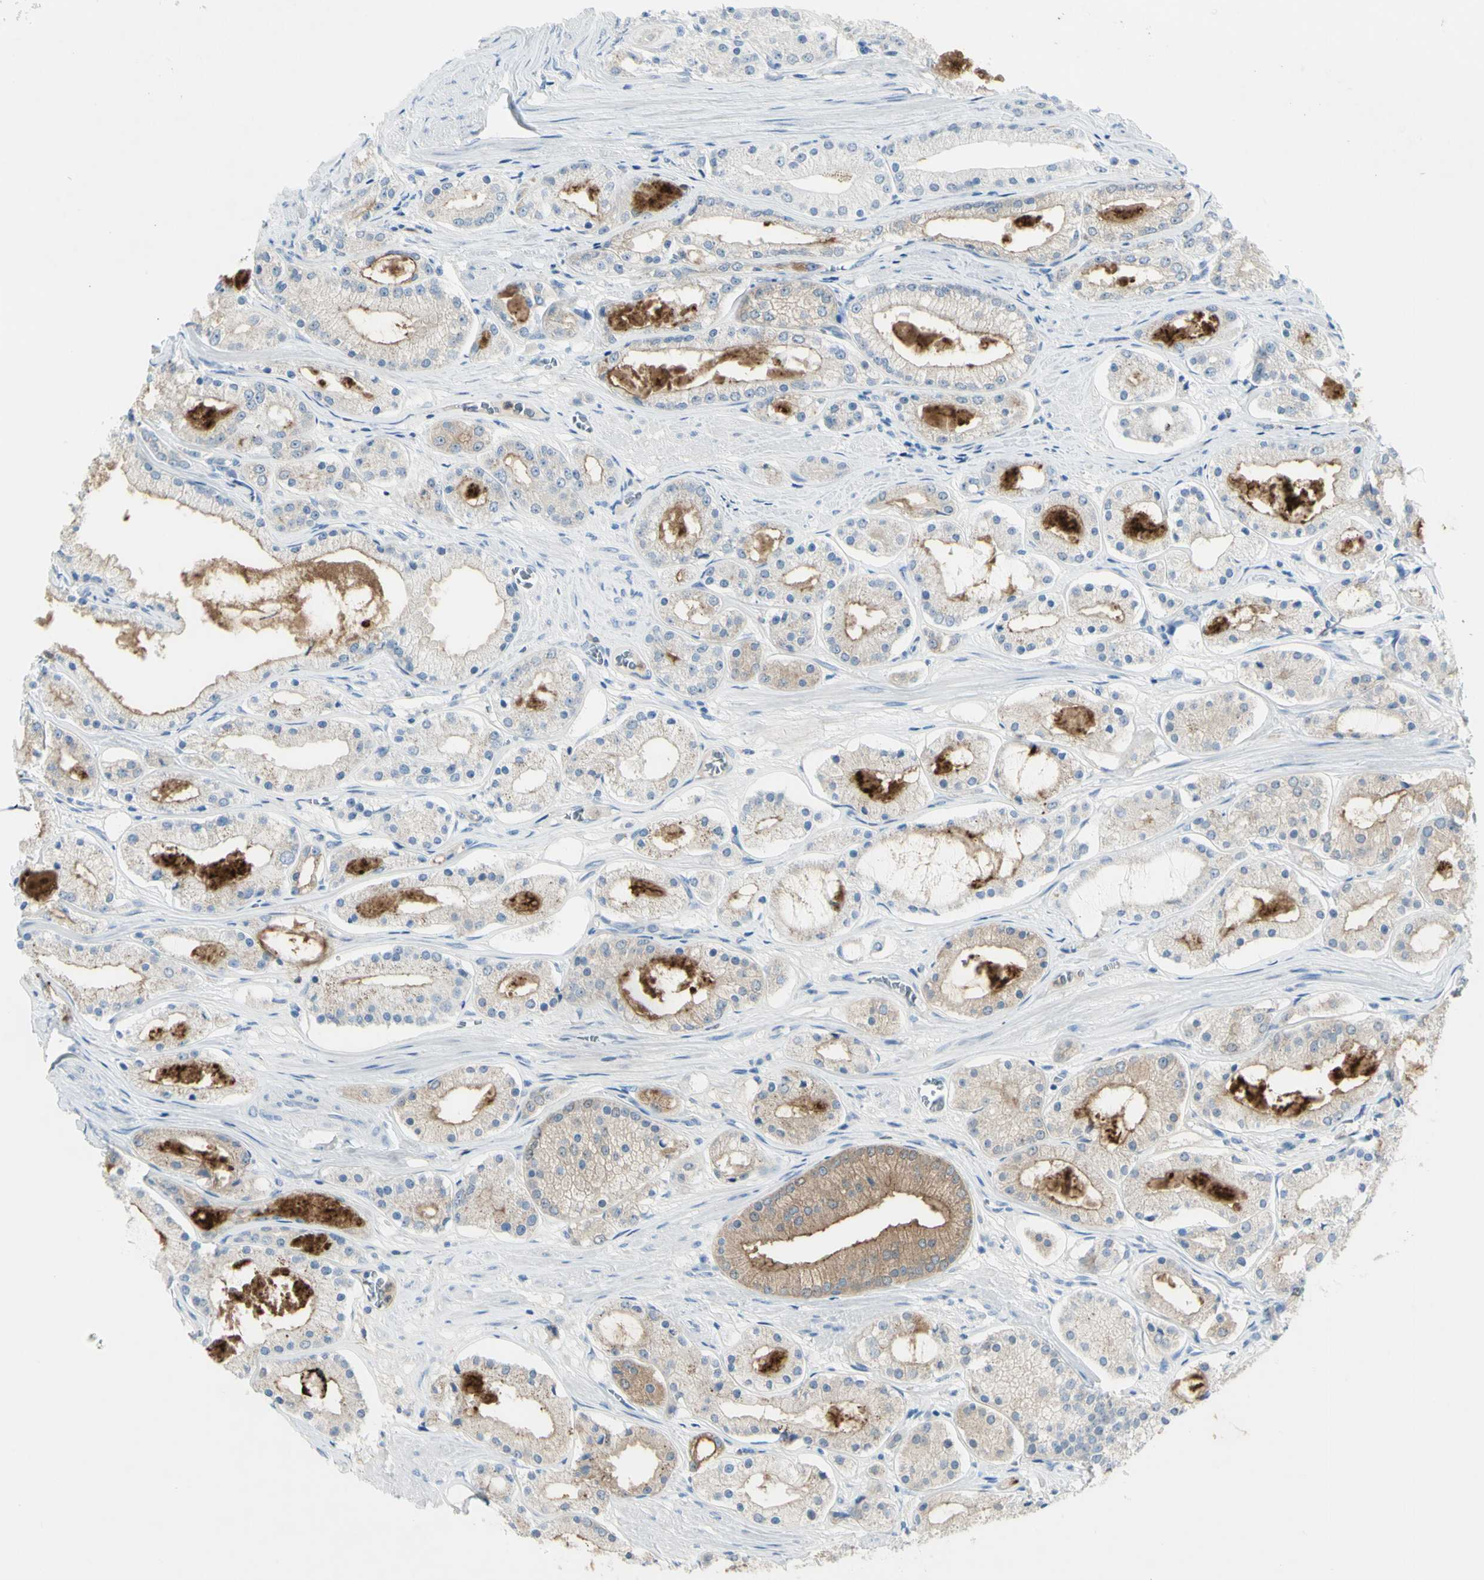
{"staining": {"intensity": "moderate", "quantity": "<25%", "location": "cytoplasmic/membranous"}, "tissue": "prostate cancer", "cell_type": "Tumor cells", "image_type": "cancer", "snomed": [{"axis": "morphology", "description": "Adenocarcinoma, High grade"}, {"axis": "topography", "description": "Prostate"}], "caption": "An image of prostate cancer (high-grade adenocarcinoma) stained for a protein displays moderate cytoplasmic/membranous brown staining in tumor cells.", "gene": "ZNF557", "patient": {"sex": "male", "age": 66}}